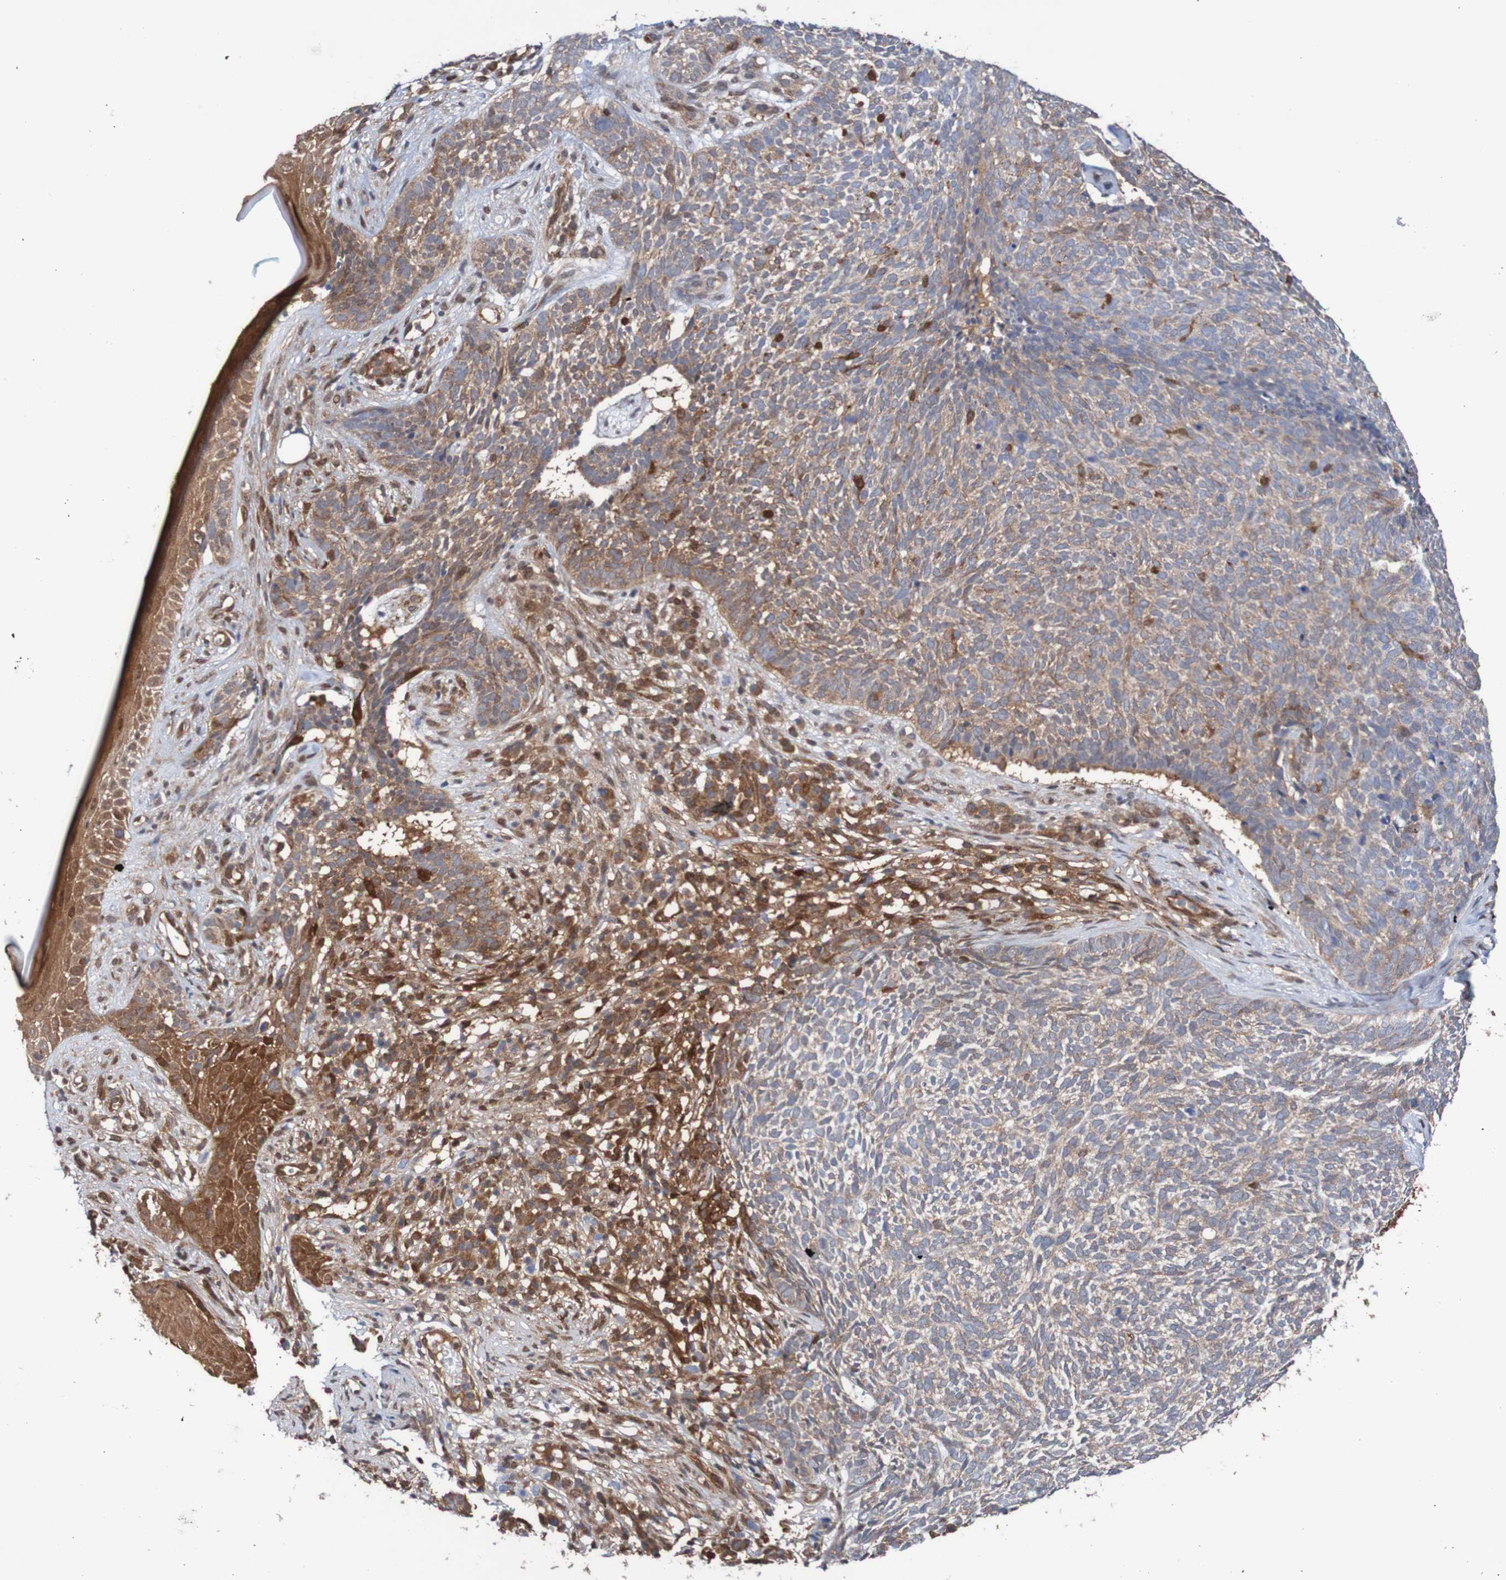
{"staining": {"intensity": "weak", "quantity": "25%-75%", "location": "cytoplasmic/membranous"}, "tissue": "skin cancer", "cell_type": "Tumor cells", "image_type": "cancer", "snomed": [{"axis": "morphology", "description": "Basal cell carcinoma"}, {"axis": "topography", "description": "Skin"}], "caption": "A histopathology image showing weak cytoplasmic/membranous expression in about 25%-75% of tumor cells in skin basal cell carcinoma, as visualized by brown immunohistochemical staining.", "gene": "RIGI", "patient": {"sex": "female", "age": 84}}